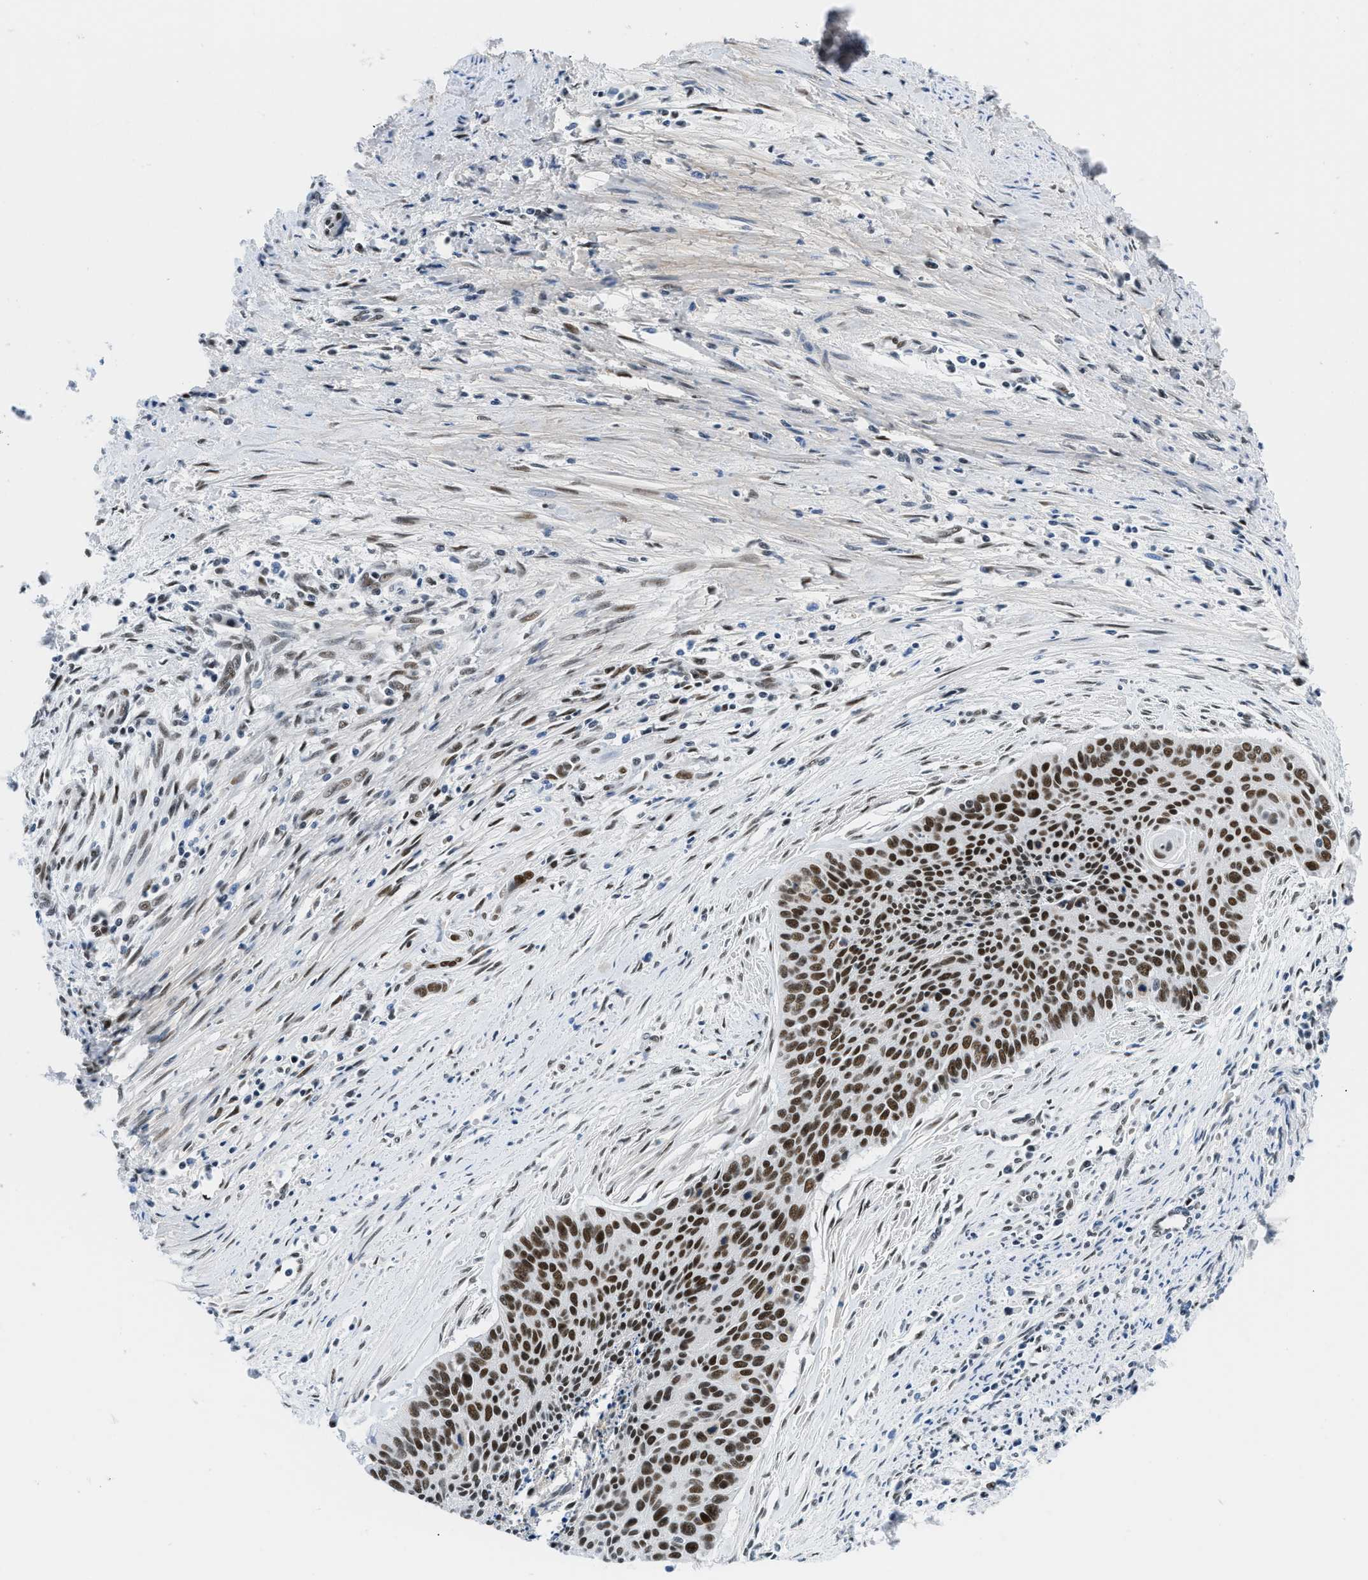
{"staining": {"intensity": "strong", "quantity": ">75%", "location": "nuclear"}, "tissue": "cervical cancer", "cell_type": "Tumor cells", "image_type": "cancer", "snomed": [{"axis": "morphology", "description": "Squamous cell carcinoma, NOS"}, {"axis": "topography", "description": "Cervix"}], "caption": "Human cervical squamous cell carcinoma stained with a brown dye displays strong nuclear positive staining in about >75% of tumor cells.", "gene": "SMARCAD1", "patient": {"sex": "female", "age": 55}}